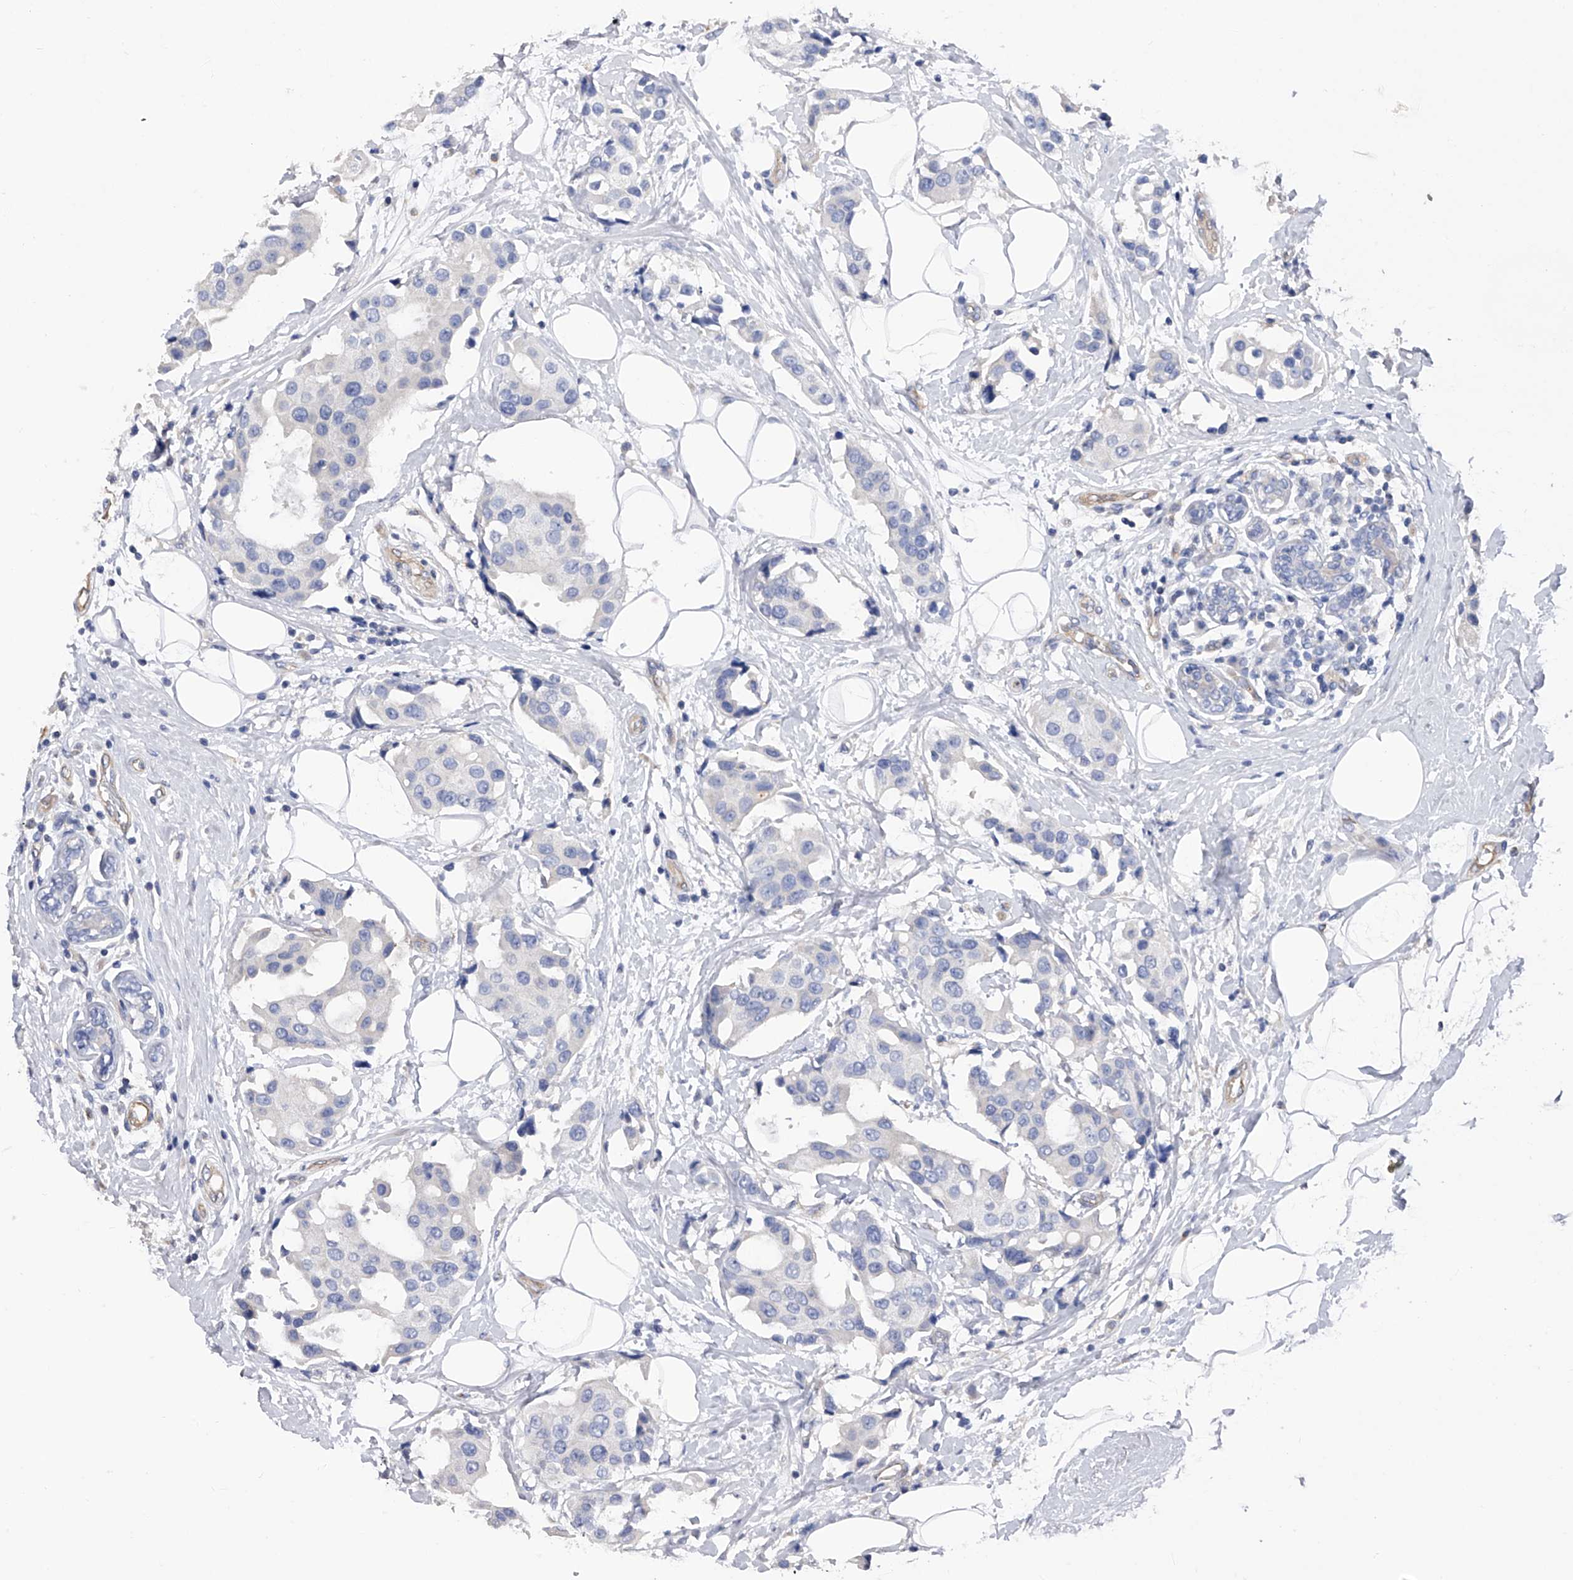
{"staining": {"intensity": "negative", "quantity": "none", "location": "none"}, "tissue": "breast cancer", "cell_type": "Tumor cells", "image_type": "cancer", "snomed": [{"axis": "morphology", "description": "Normal tissue, NOS"}, {"axis": "morphology", "description": "Duct carcinoma"}, {"axis": "topography", "description": "Breast"}], "caption": "High magnification brightfield microscopy of infiltrating ductal carcinoma (breast) stained with DAB (brown) and counterstained with hematoxylin (blue): tumor cells show no significant positivity.", "gene": "RWDD2A", "patient": {"sex": "female", "age": 39}}